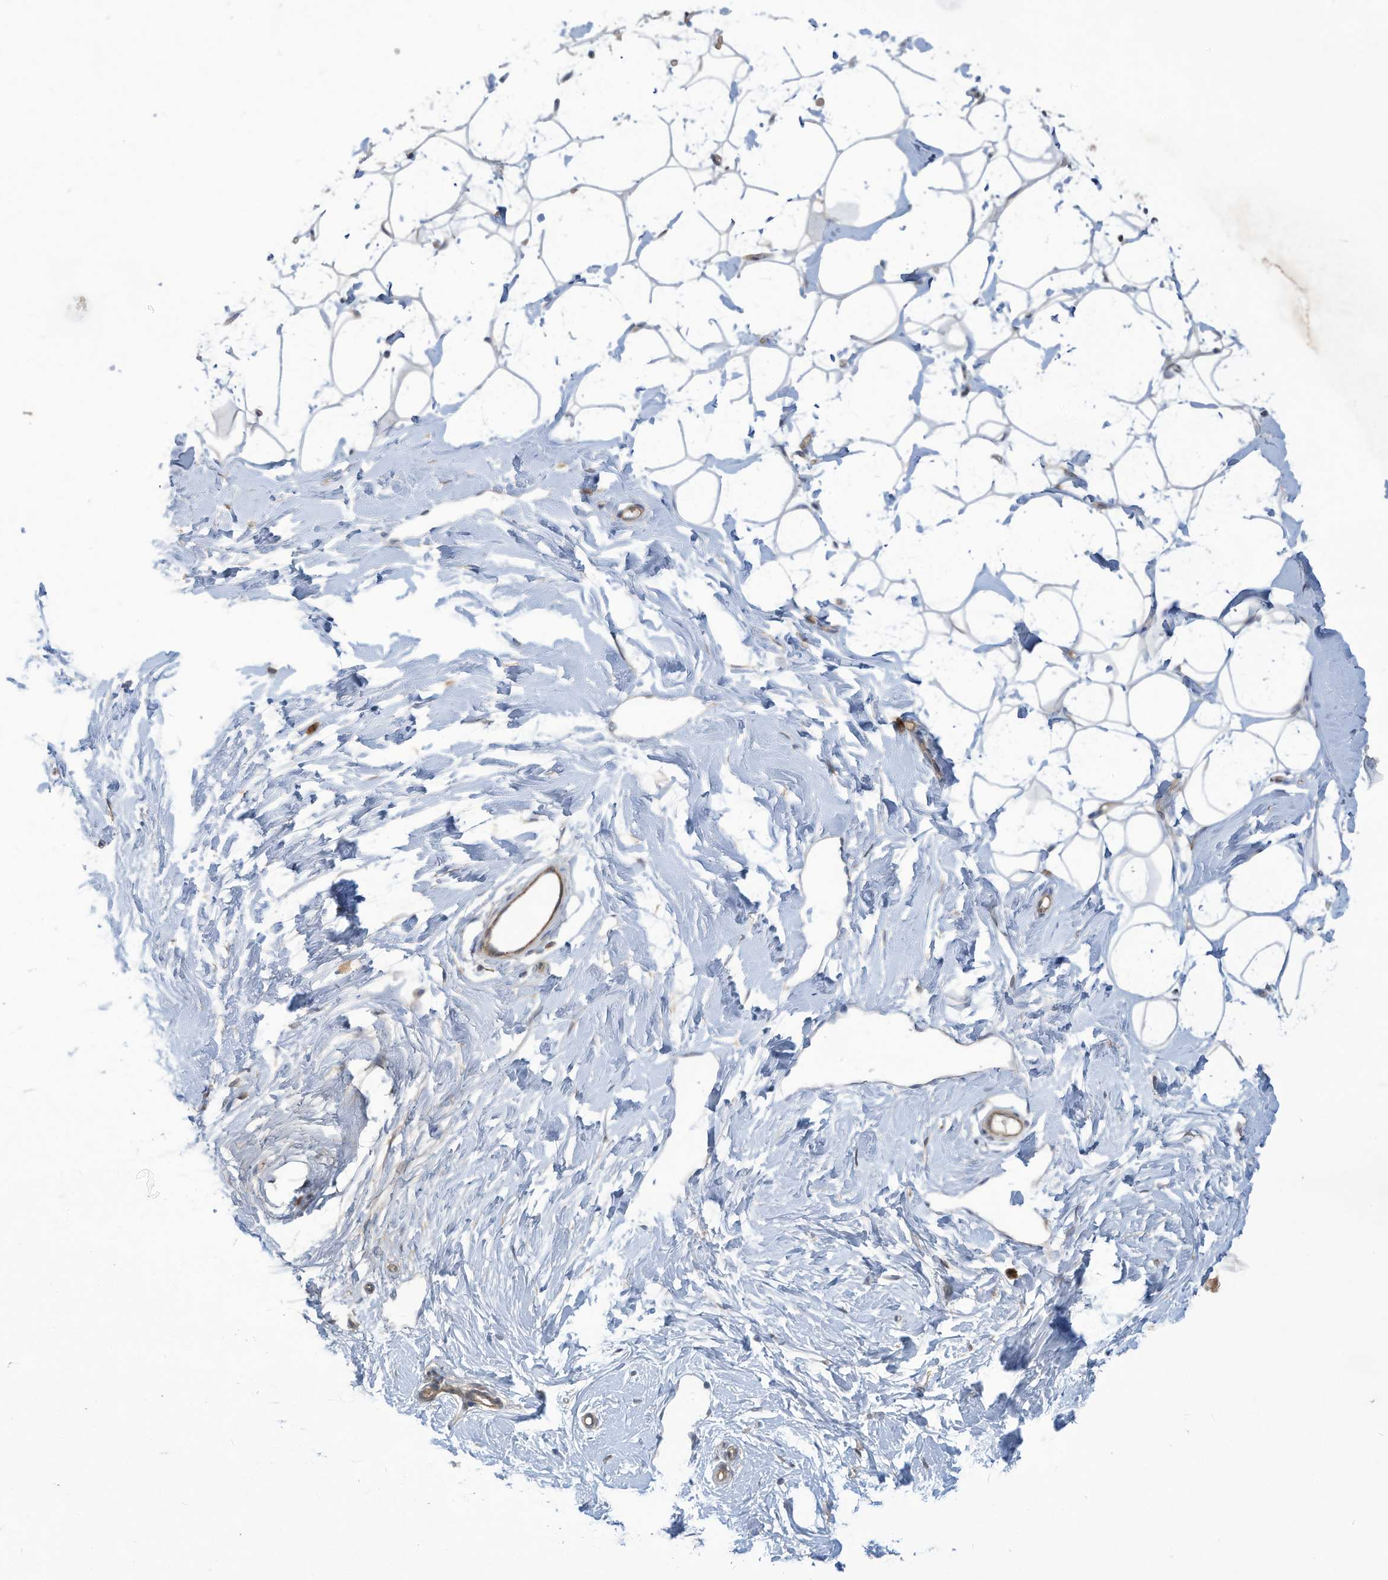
{"staining": {"intensity": "negative", "quantity": "none", "location": "none"}, "tissue": "adipose tissue", "cell_type": "Adipocytes", "image_type": "normal", "snomed": [{"axis": "morphology", "description": "Normal tissue, NOS"}, {"axis": "topography", "description": "Breast"}], "caption": "High power microscopy micrograph of an immunohistochemistry (IHC) photomicrograph of benign adipose tissue, revealing no significant expression in adipocytes.", "gene": "ADI1", "patient": {"sex": "female", "age": 23}}